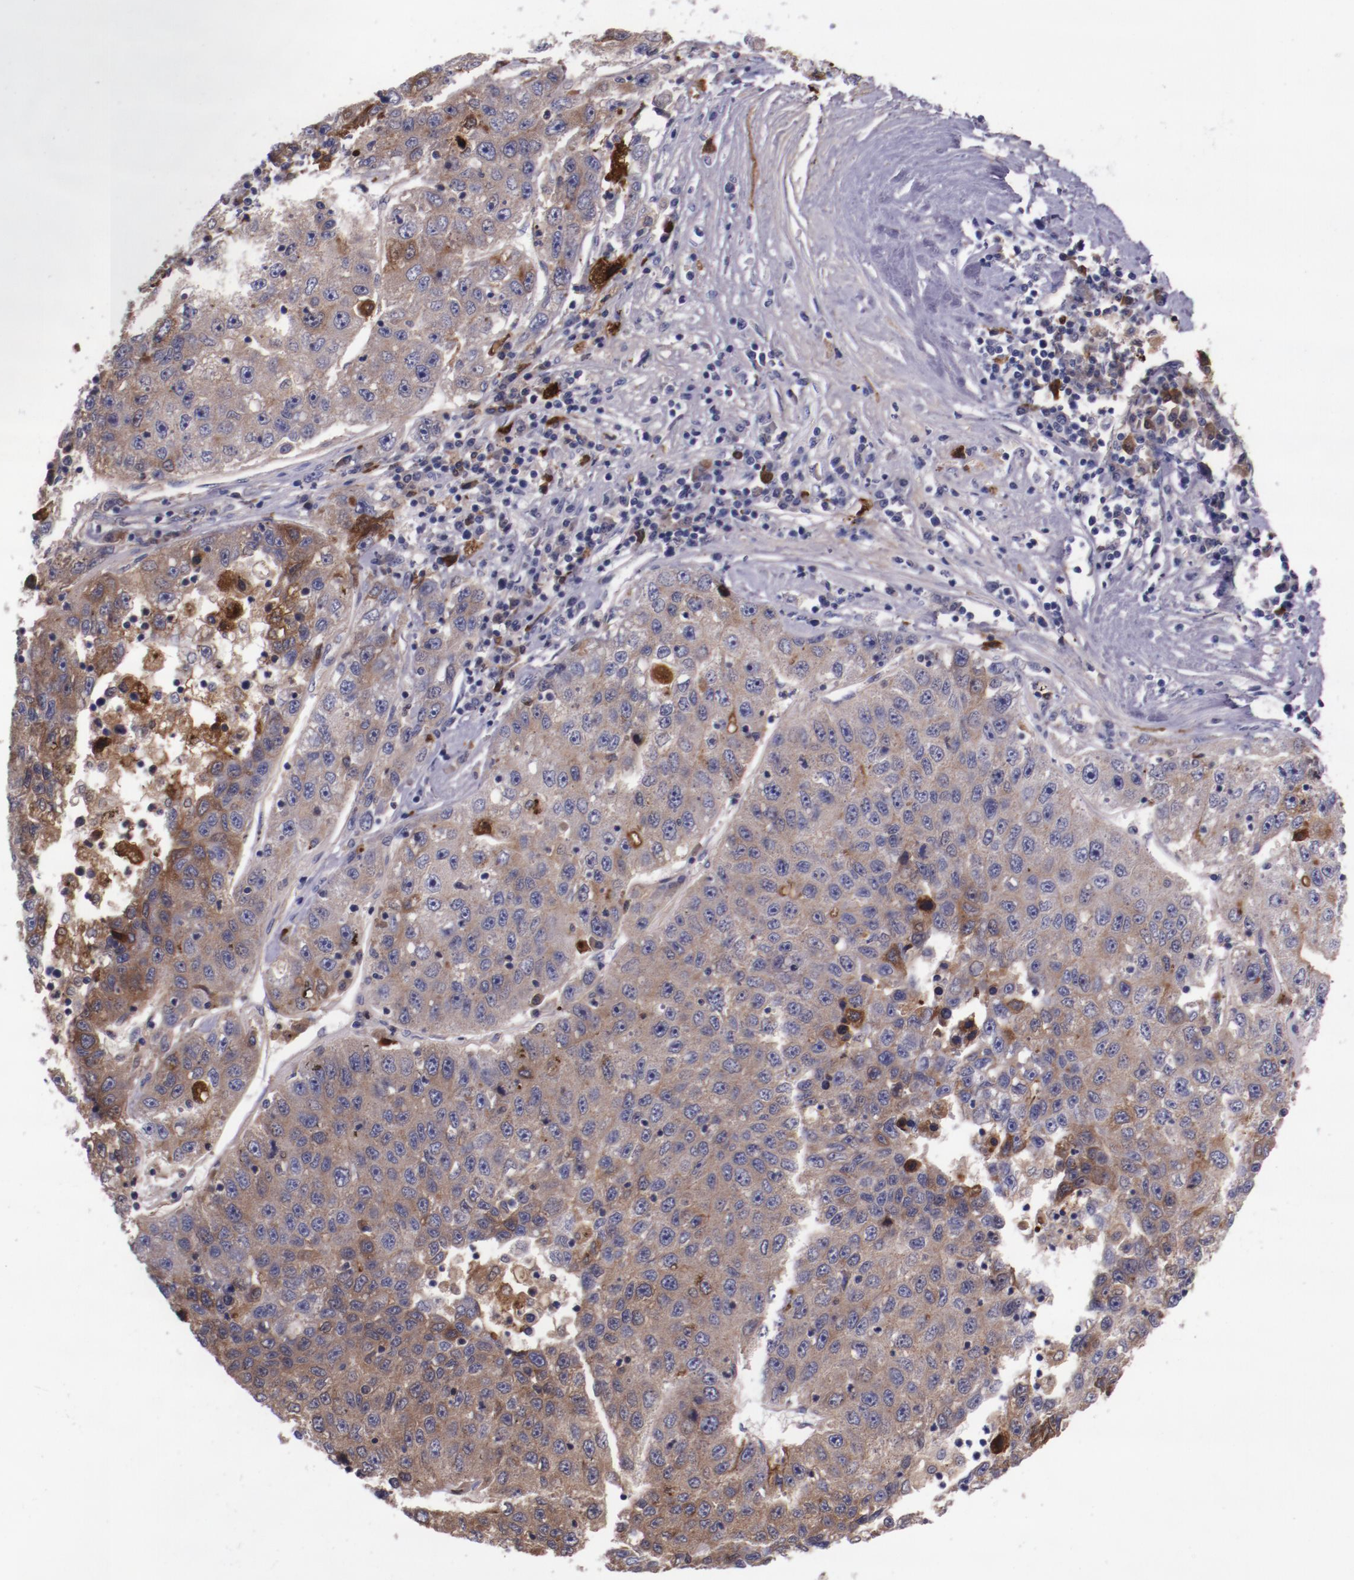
{"staining": {"intensity": "moderate", "quantity": ">75%", "location": "cytoplasmic/membranous"}, "tissue": "liver cancer", "cell_type": "Tumor cells", "image_type": "cancer", "snomed": [{"axis": "morphology", "description": "Carcinoma, Hepatocellular, NOS"}, {"axis": "topography", "description": "Liver"}], "caption": "Tumor cells reveal medium levels of moderate cytoplasmic/membranous positivity in about >75% of cells in human liver hepatocellular carcinoma.", "gene": "APOH", "patient": {"sex": "male", "age": 49}}